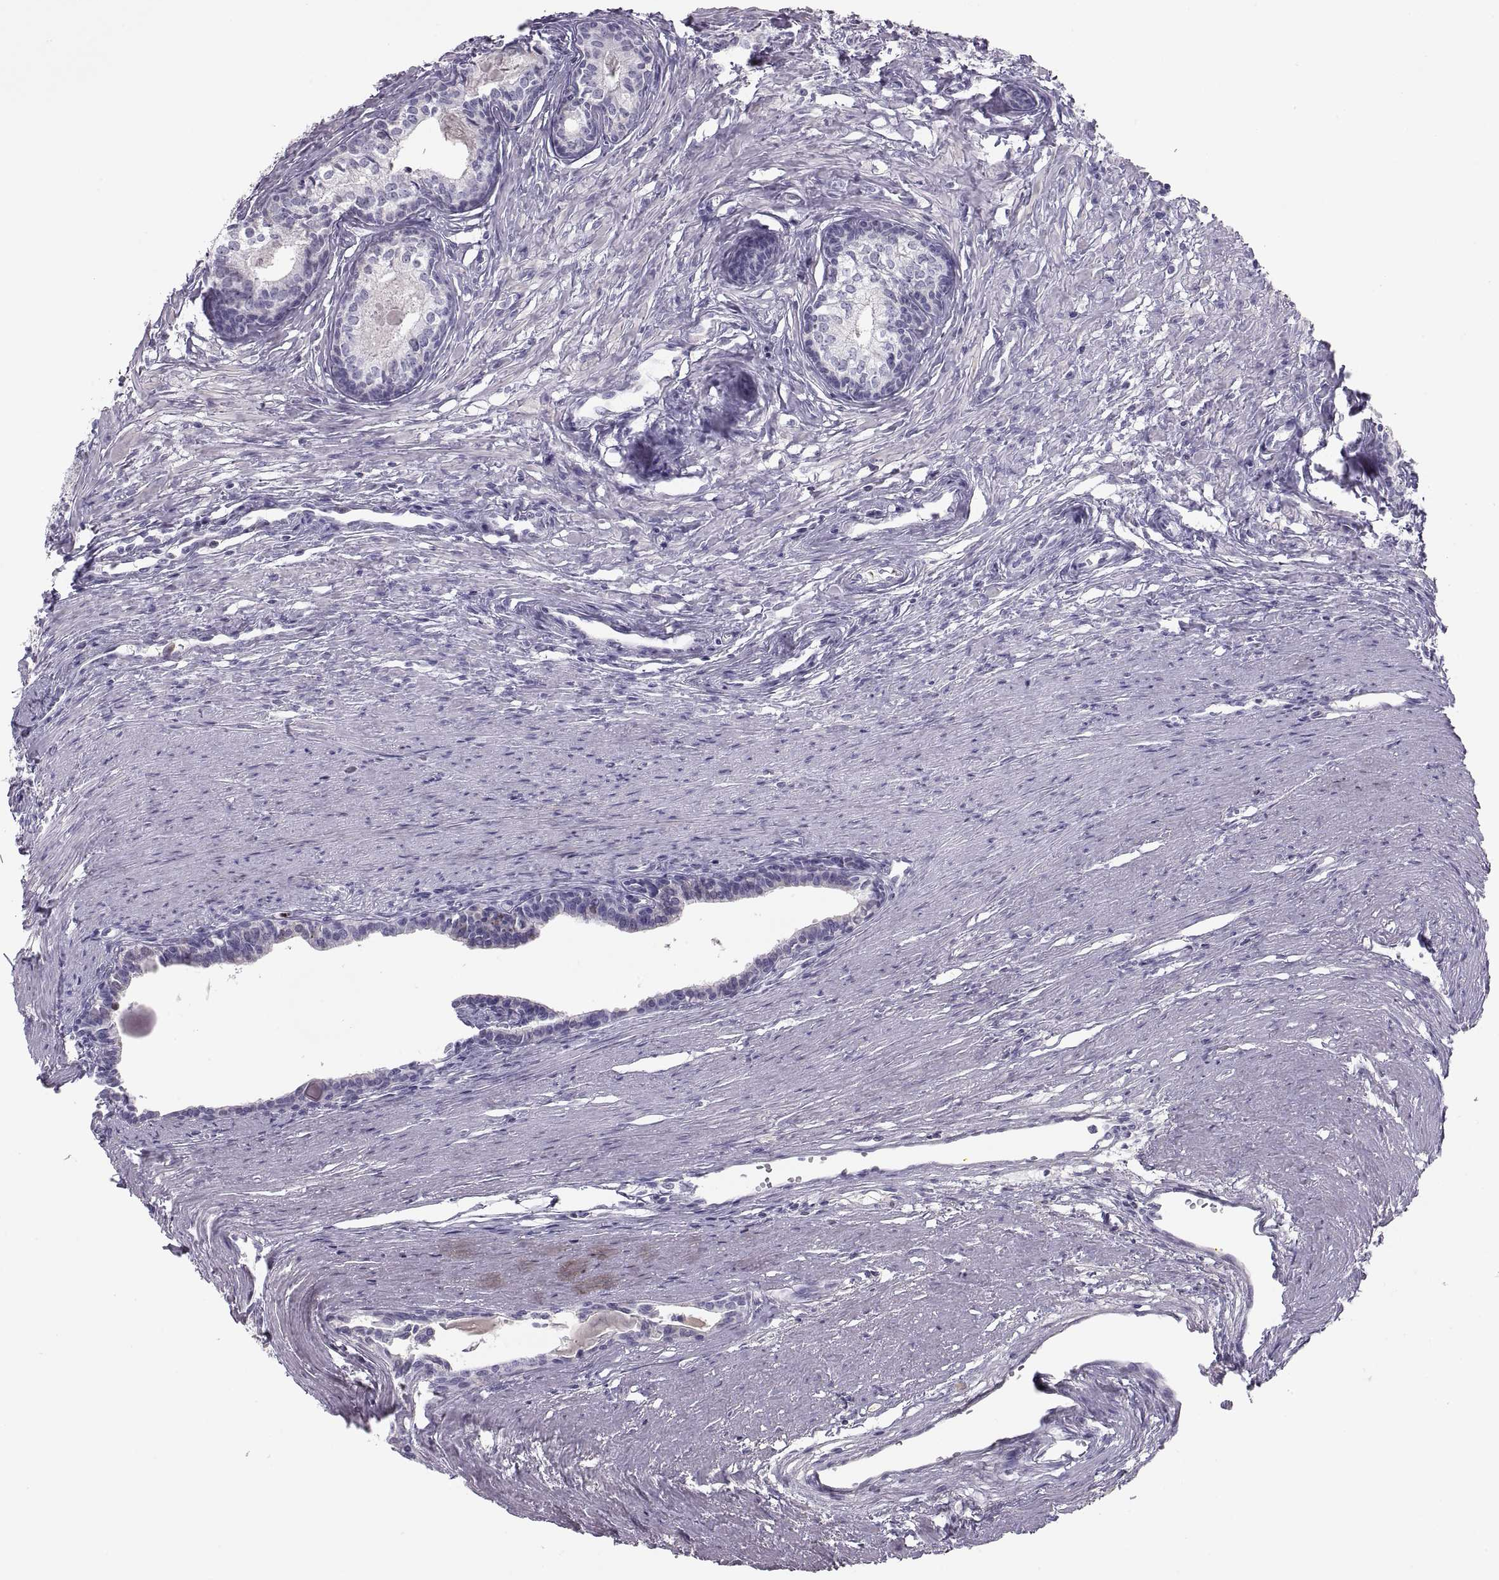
{"staining": {"intensity": "negative", "quantity": "none", "location": "none"}, "tissue": "prostate", "cell_type": "Glandular cells", "image_type": "normal", "snomed": [{"axis": "morphology", "description": "Normal tissue, NOS"}, {"axis": "topography", "description": "Prostate"}], "caption": "Immunohistochemistry (IHC) of benign prostate exhibits no expression in glandular cells.", "gene": "MAGEB2", "patient": {"sex": "male", "age": 60}}